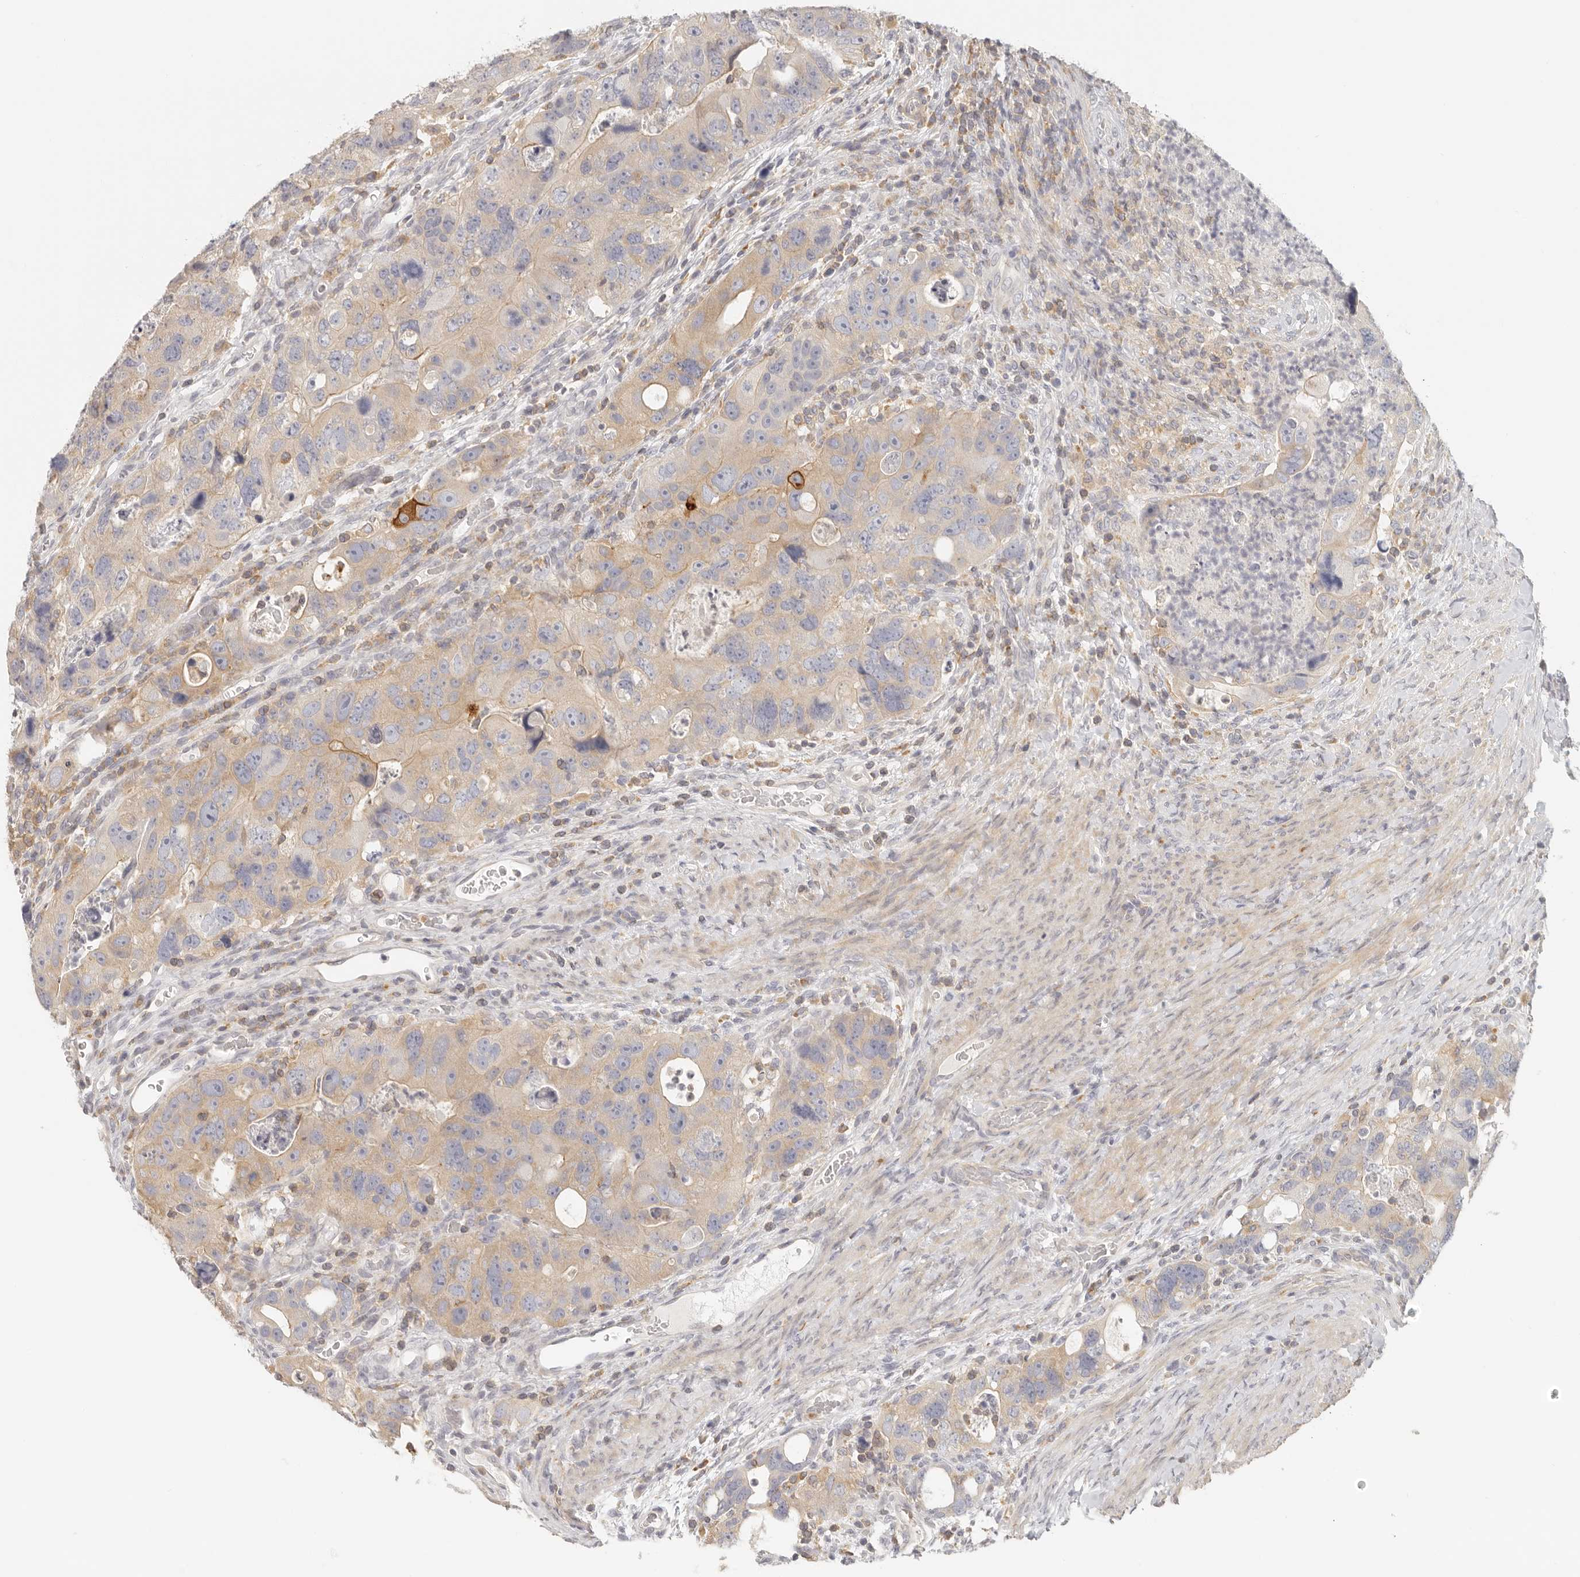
{"staining": {"intensity": "moderate", "quantity": "<25%", "location": "cytoplasmic/membranous"}, "tissue": "colorectal cancer", "cell_type": "Tumor cells", "image_type": "cancer", "snomed": [{"axis": "morphology", "description": "Adenocarcinoma, NOS"}, {"axis": "topography", "description": "Rectum"}], "caption": "DAB immunohistochemical staining of colorectal cancer (adenocarcinoma) demonstrates moderate cytoplasmic/membranous protein positivity in approximately <25% of tumor cells.", "gene": "ANXA9", "patient": {"sex": "male", "age": 59}}